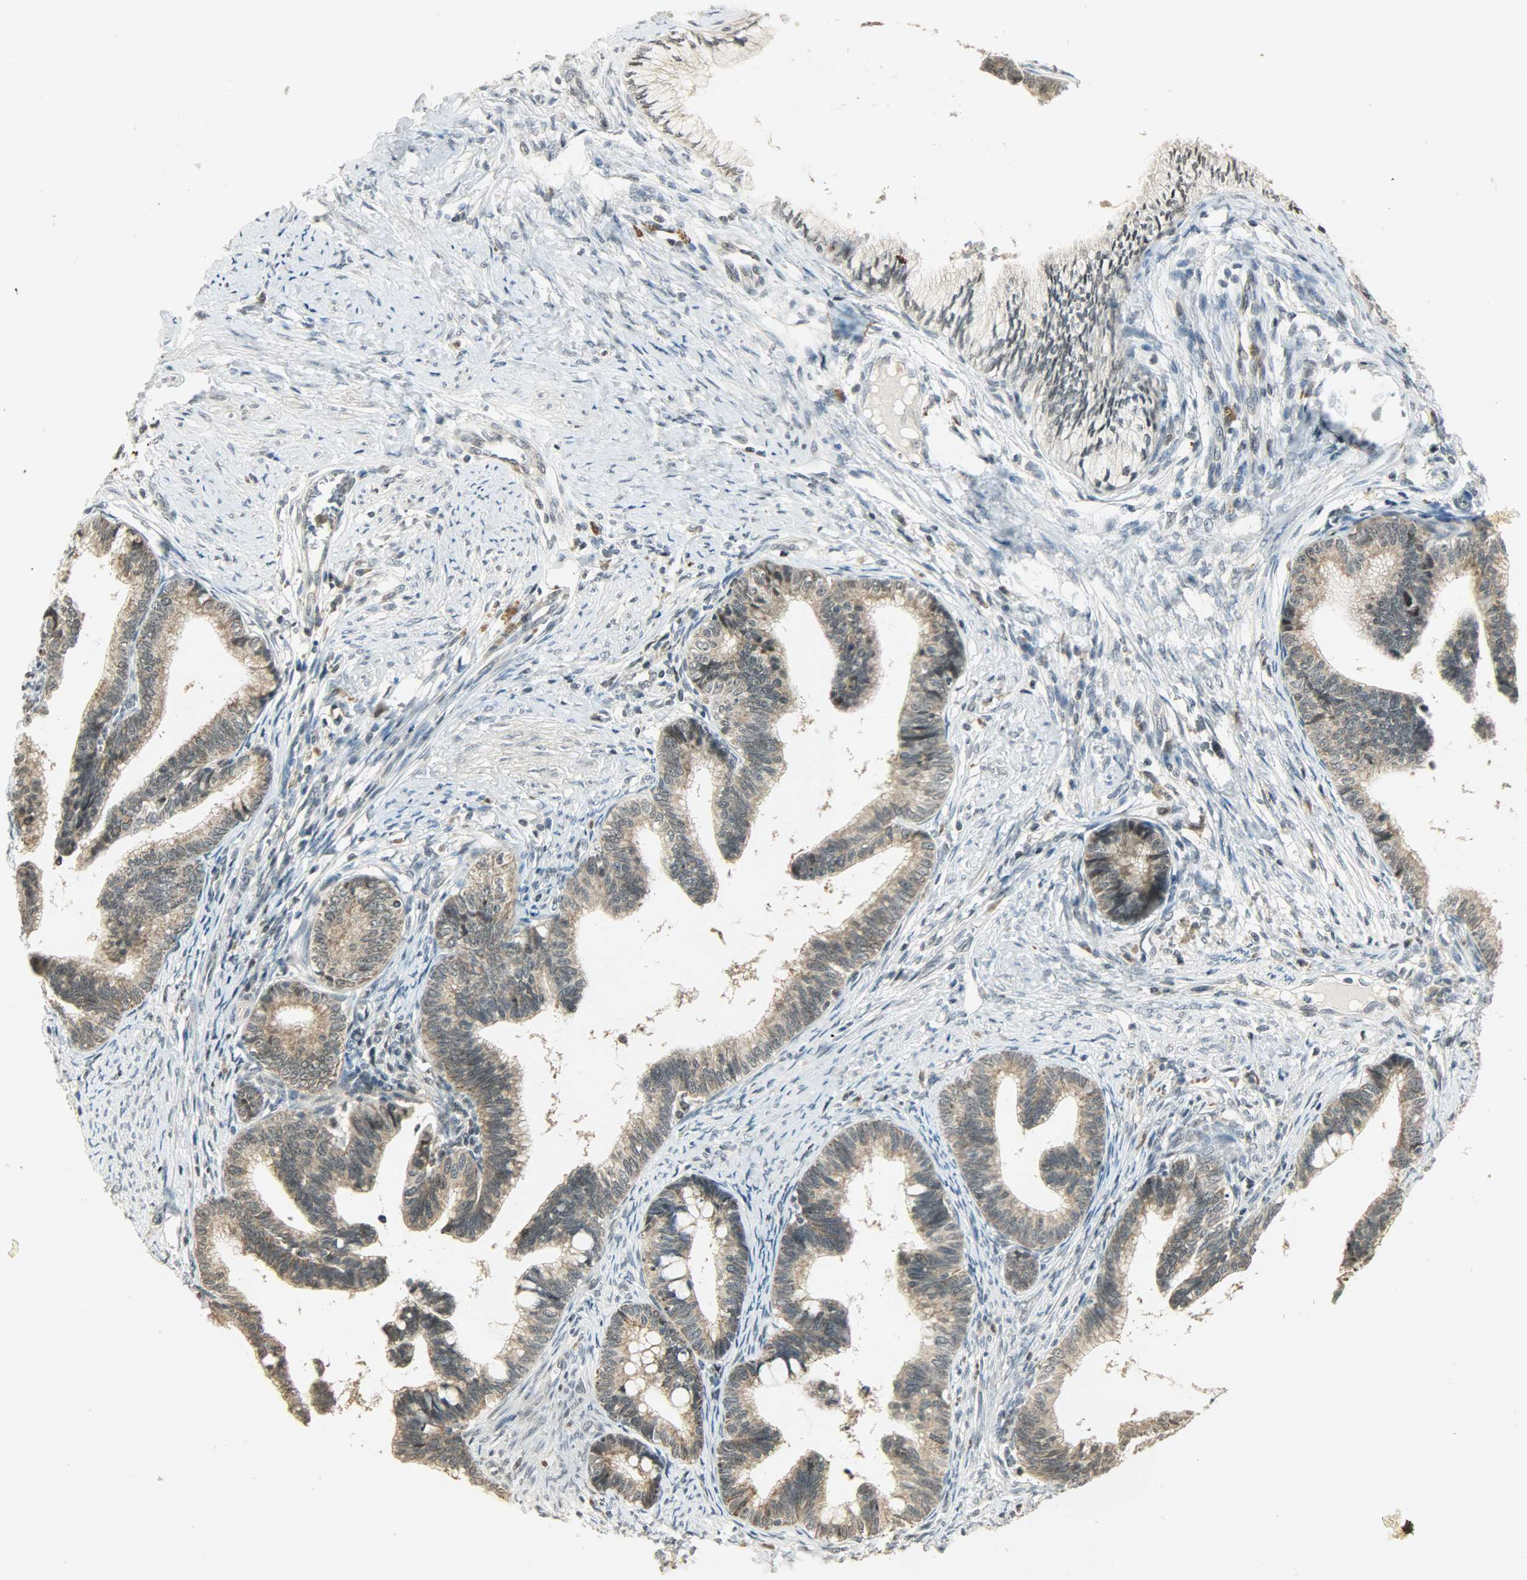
{"staining": {"intensity": "weak", "quantity": "25%-75%", "location": "cytoplasmic/membranous"}, "tissue": "cervical cancer", "cell_type": "Tumor cells", "image_type": "cancer", "snomed": [{"axis": "morphology", "description": "Adenocarcinoma, NOS"}, {"axis": "topography", "description": "Cervix"}], "caption": "A low amount of weak cytoplasmic/membranous positivity is appreciated in about 25%-75% of tumor cells in adenocarcinoma (cervical) tissue. (brown staining indicates protein expression, while blue staining denotes nuclei).", "gene": "SMARCA5", "patient": {"sex": "female", "age": 36}}